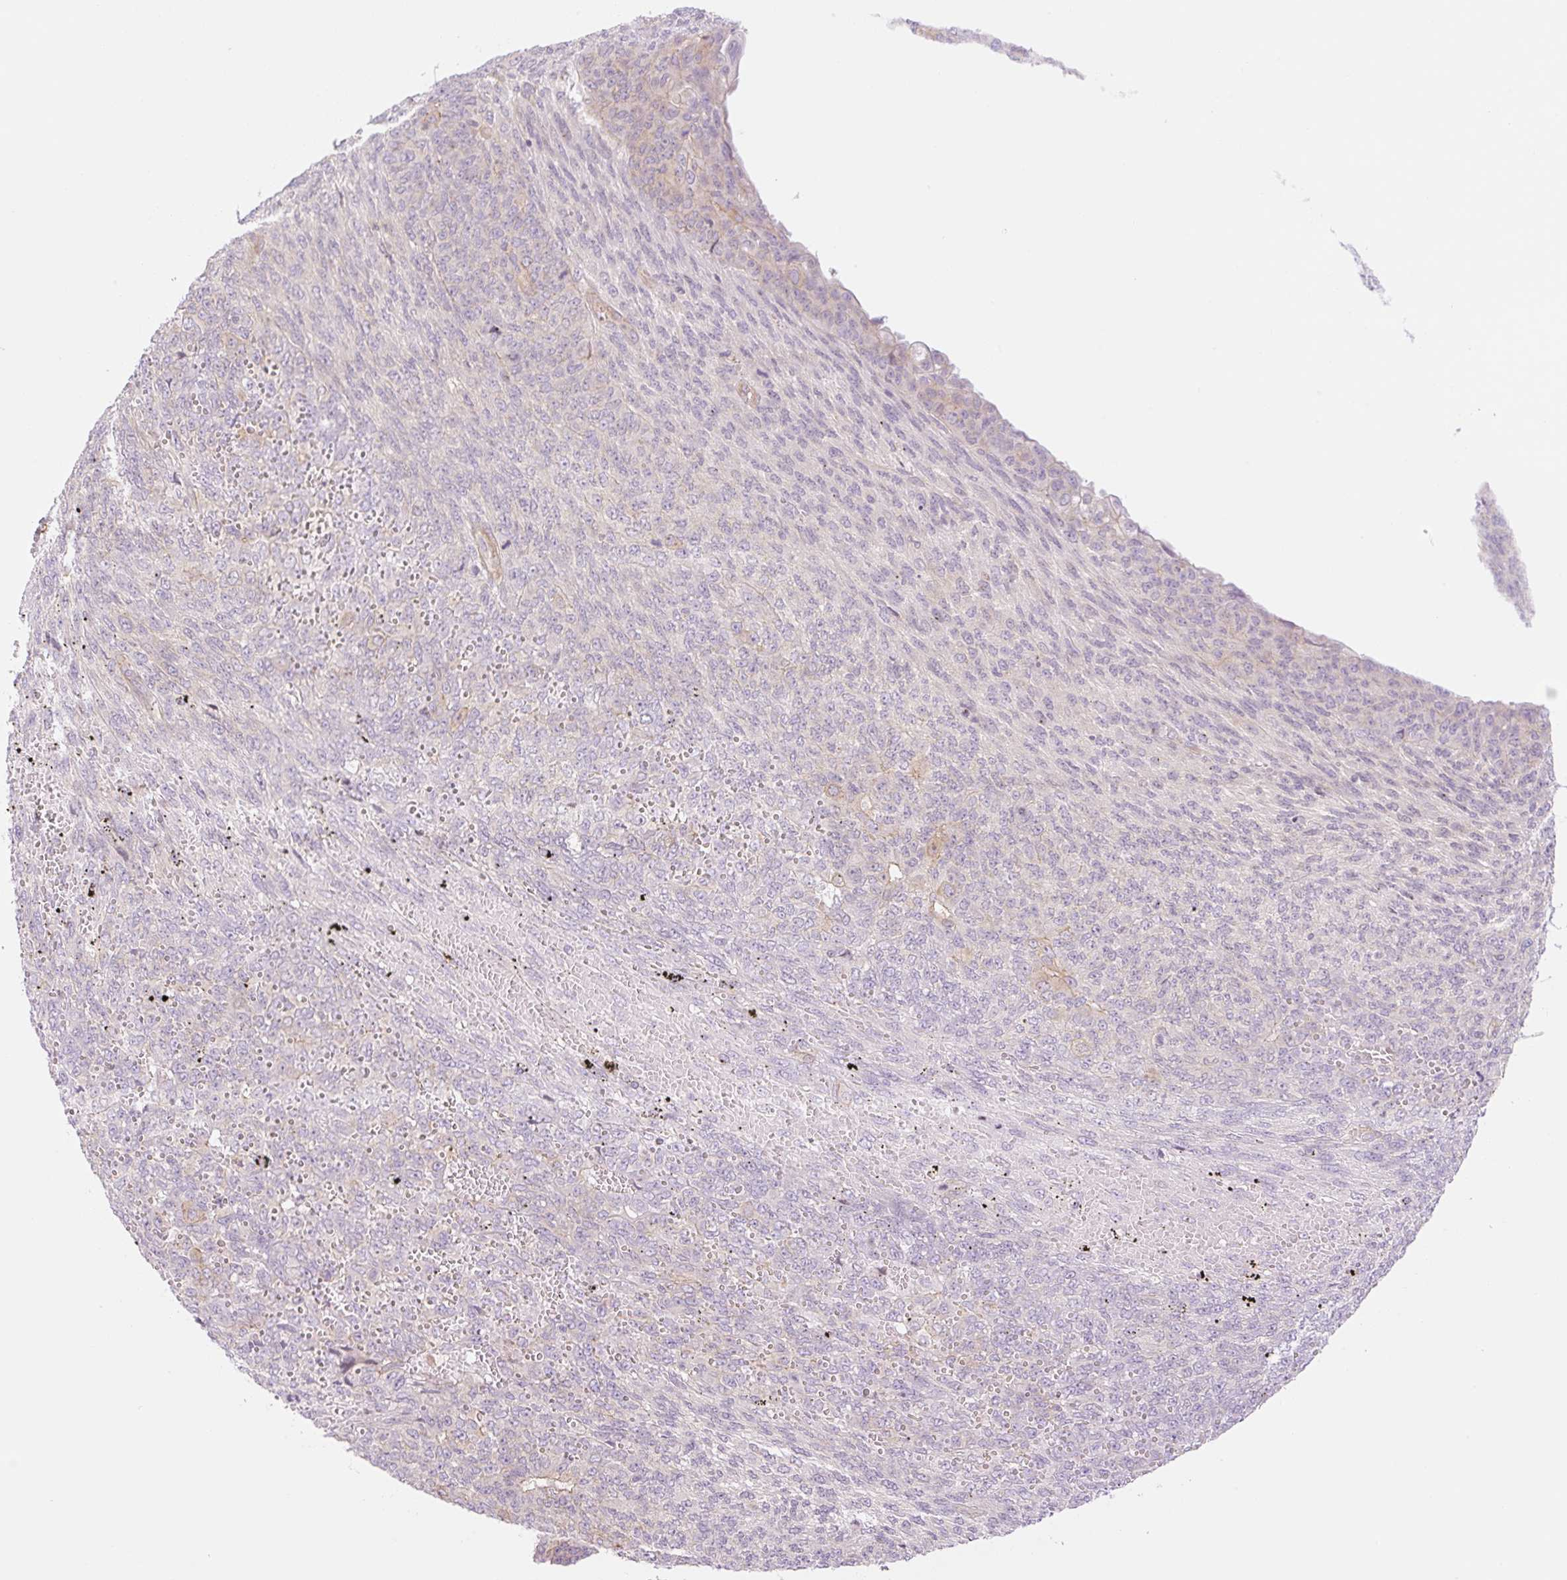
{"staining": {"intensity": "moderate", "quantity": "<25%", "location": "cytoplasmic/membranous"}, "tissue": "endometrial cancer", "cell_type": "Tumor cells", "image_type": "cancer", "snomed": [{"axis": "morphology", "description": "Adenocarcinoma, NOS"}, {"axis": "topography", "description": "Endometrium"}], "caption": "The histopathology image reveals immunohistochemical staining of endometrial cancer (adenocarcinoma). There is moderate cytoplasmic/membranous expression is identified in about <25% of tumor cells.", "gene": "NLRP5", "patient": {"sex": "female", "age": 32}}